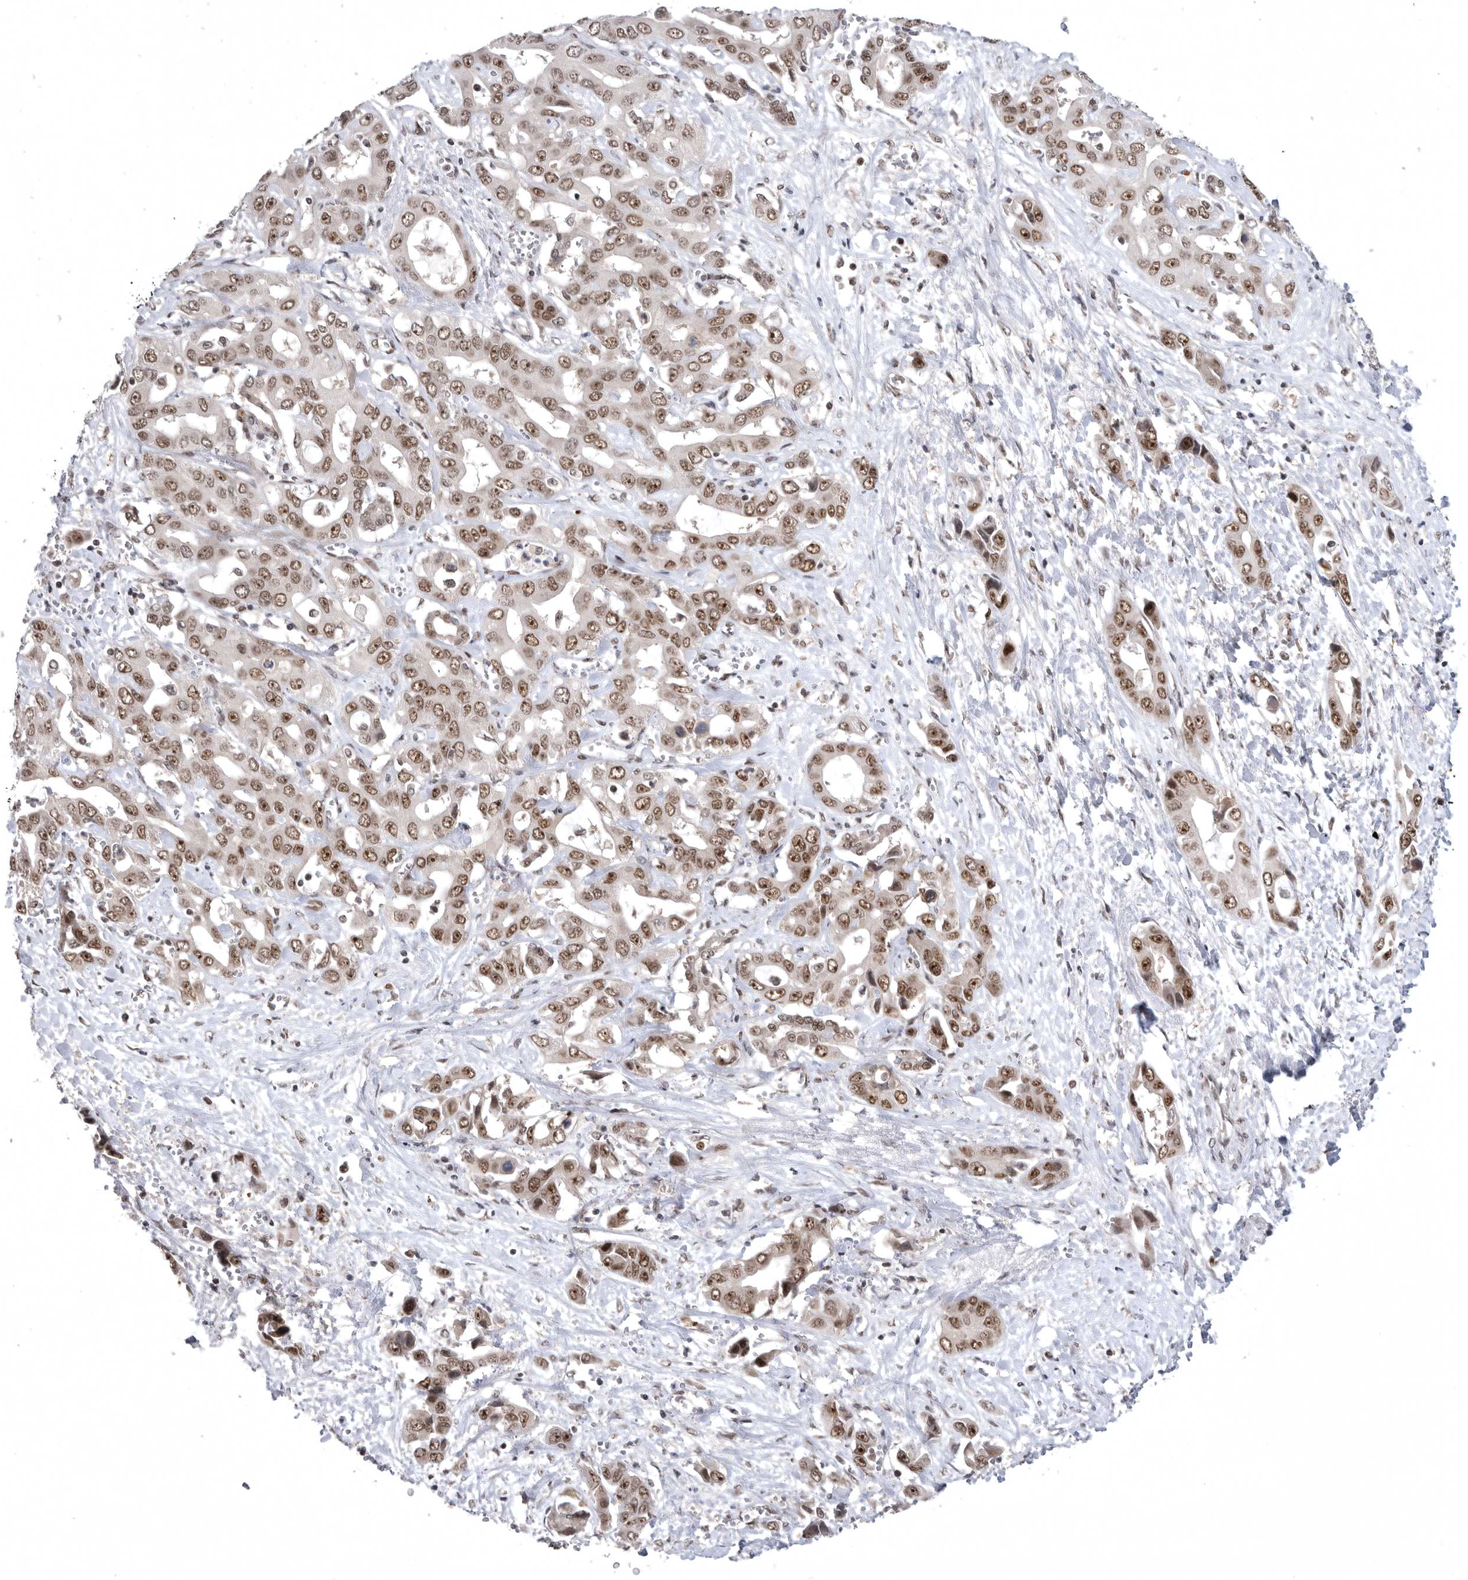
{"staining": {"intensity": "moderate", "quantity": ">75%", "location": "nuclear"}, "tissue": "liver cancer", "cell_type": "Tumor cells", "image_type": "cancer", "snomed": [{"axis": "morphology", "description": "Cholangiocarcinoma"}, {"axis": "topography", "description": "Liver"}], "caption": "This micrograph reveals IHC staining of human liver cancer, with medium moderate nuclear positivity in approximately >75% of tumor cells.", "gene": "ZNF830", "patient": {"sex": "female", "age": 52}}